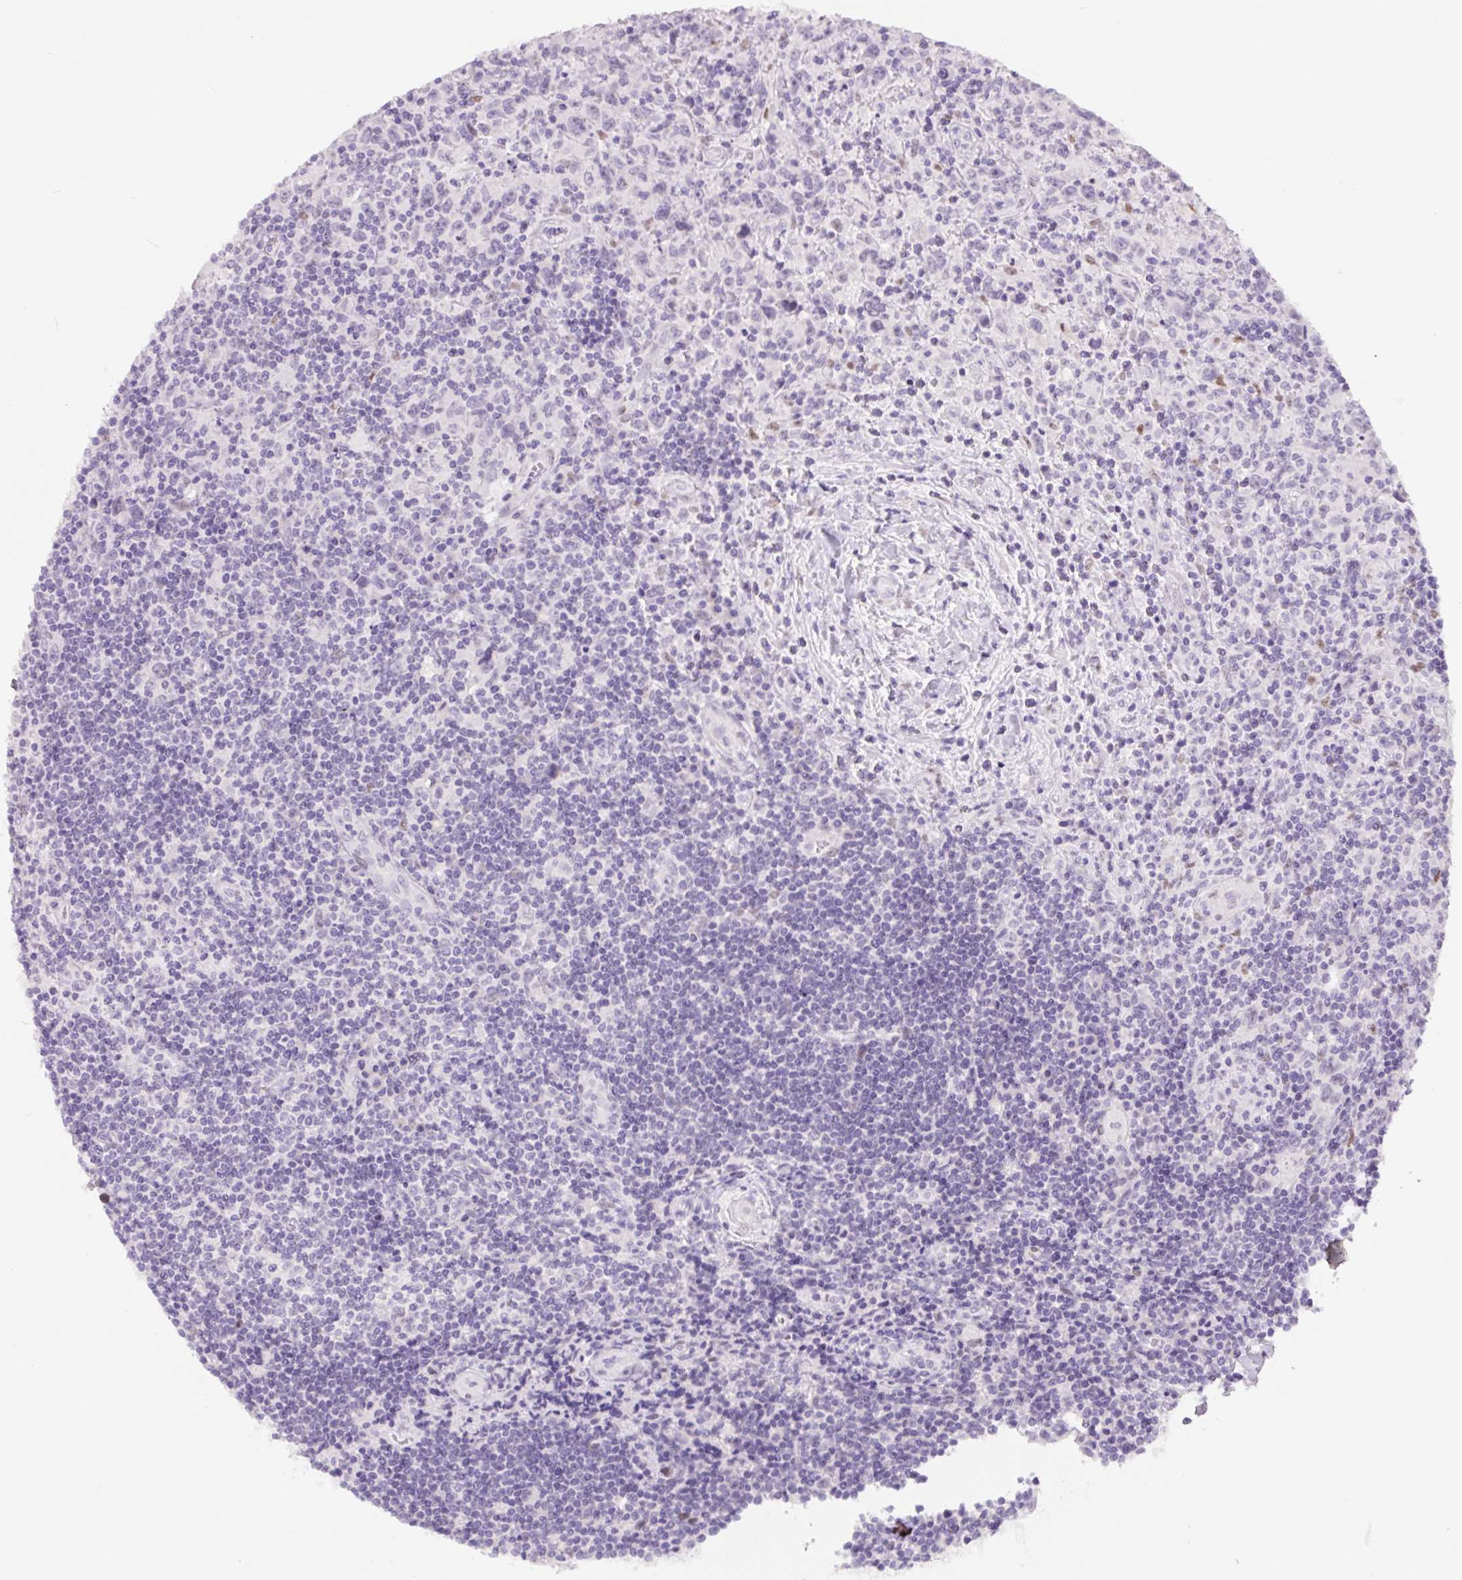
{"staining": {"intensity": "negative", "quantity": "none", "location": "none"}, "tissue": "lymphoma", "cell_type": "Tumor cells", "image_type": "cancer", "snomed": [{"axis": "morphology", "description": "Hodgkin's disease, NOS"}, {"axis": "topography", "description": "Lymph node"}], "caption": "IHC photomicrograph of human lymphoma stained for a protein (brown), which reveals no expression in tumor cells.", "gene": "SIX1", "patient": {"sex": "female", "age": 18}}